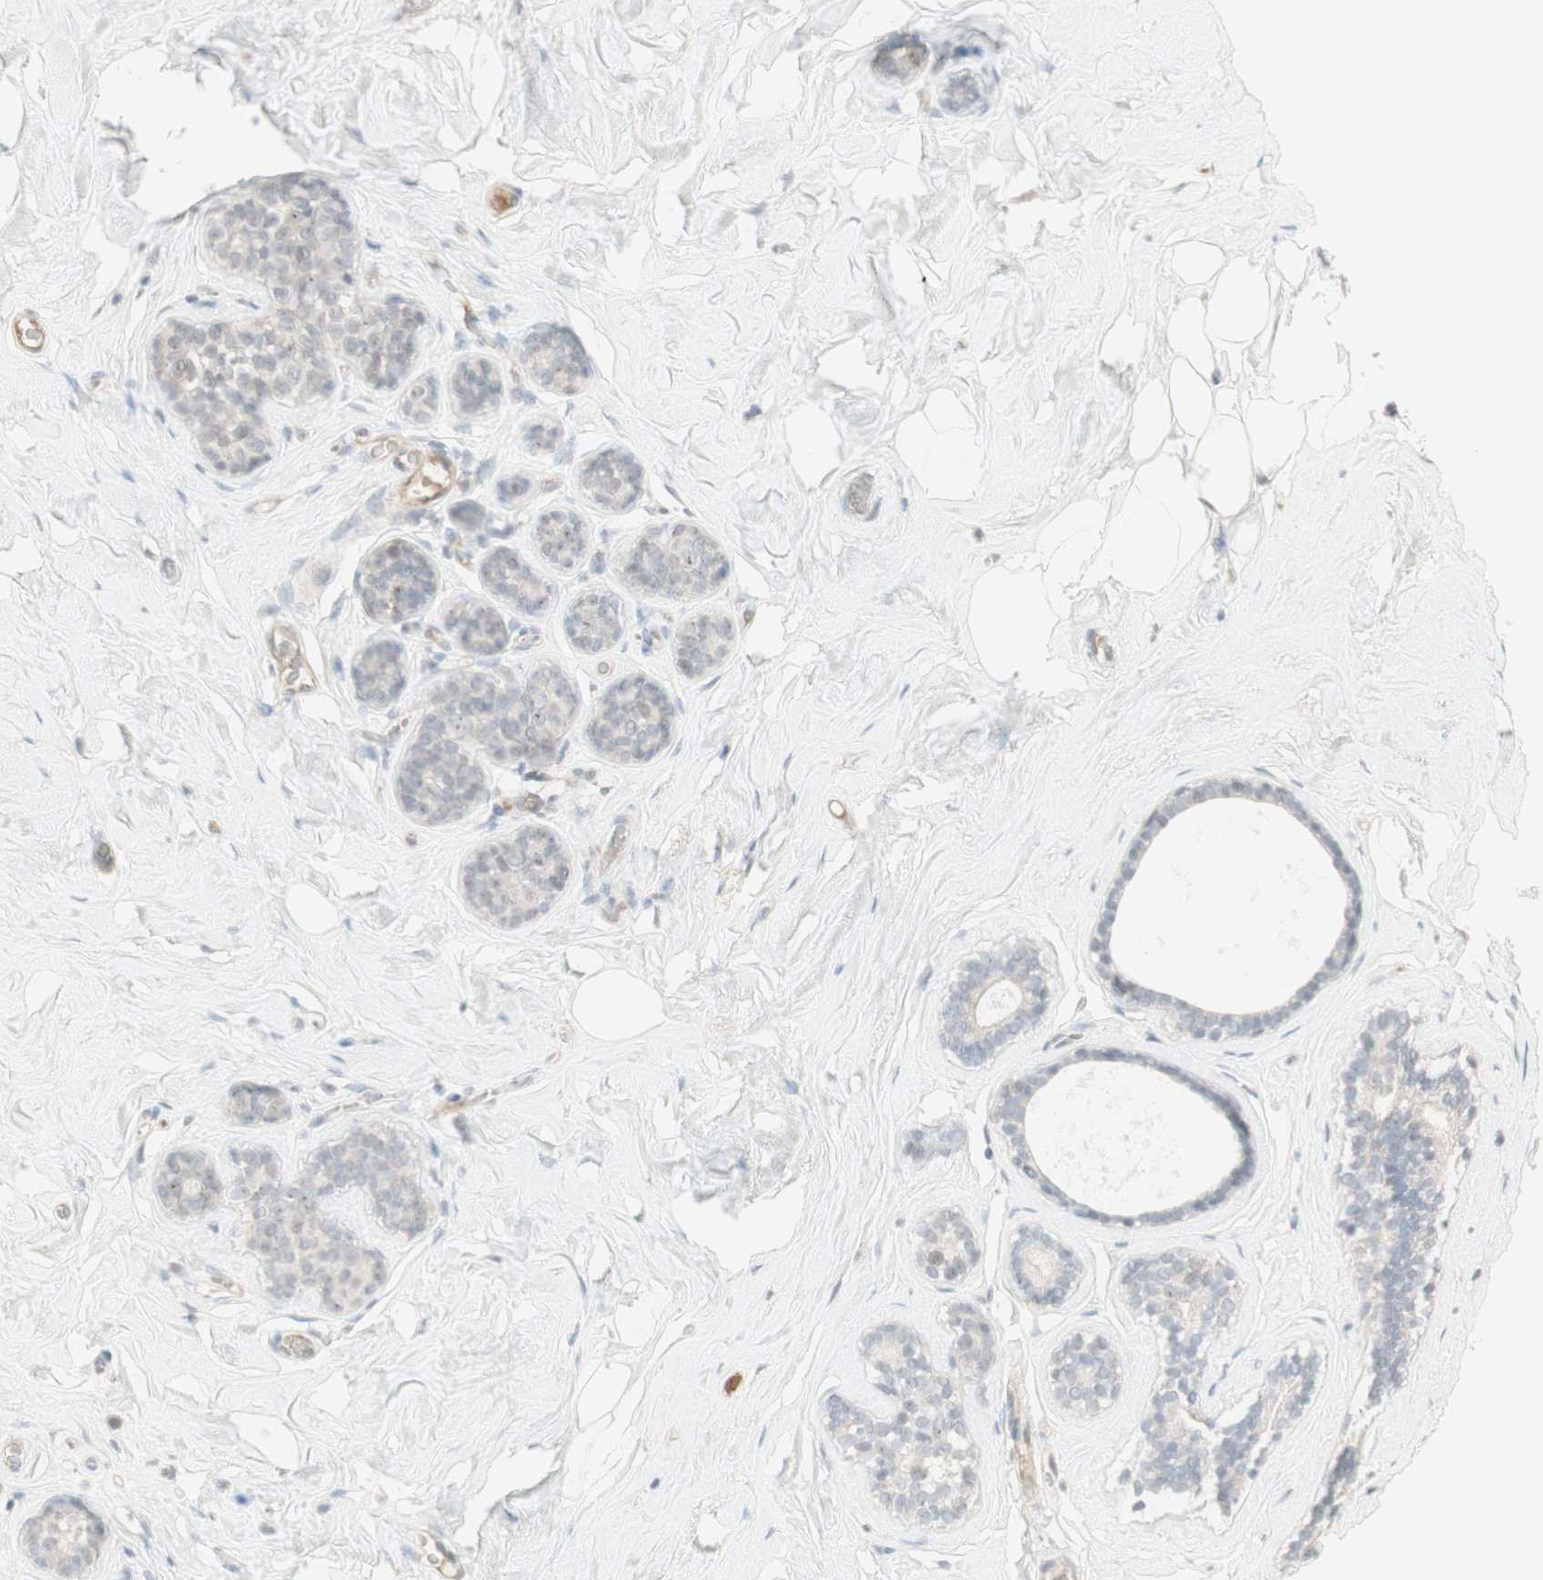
{"staining": {"intensity": "negative", "quantity": "none", "location": "none"}, "tissue": "breast", "cell_type": "Adipocytes", "image_type": "normal", "snomed": [{"axis": "morphology", "description": "Normal tissue, NOS"}, {"axis": "topography", "description": "Breast"}], "caption": "IHC of benign human breast shows no positivity in adipocytes.", "gene": "PLCD4", "patient": {"sex": "female", "age": 75}}